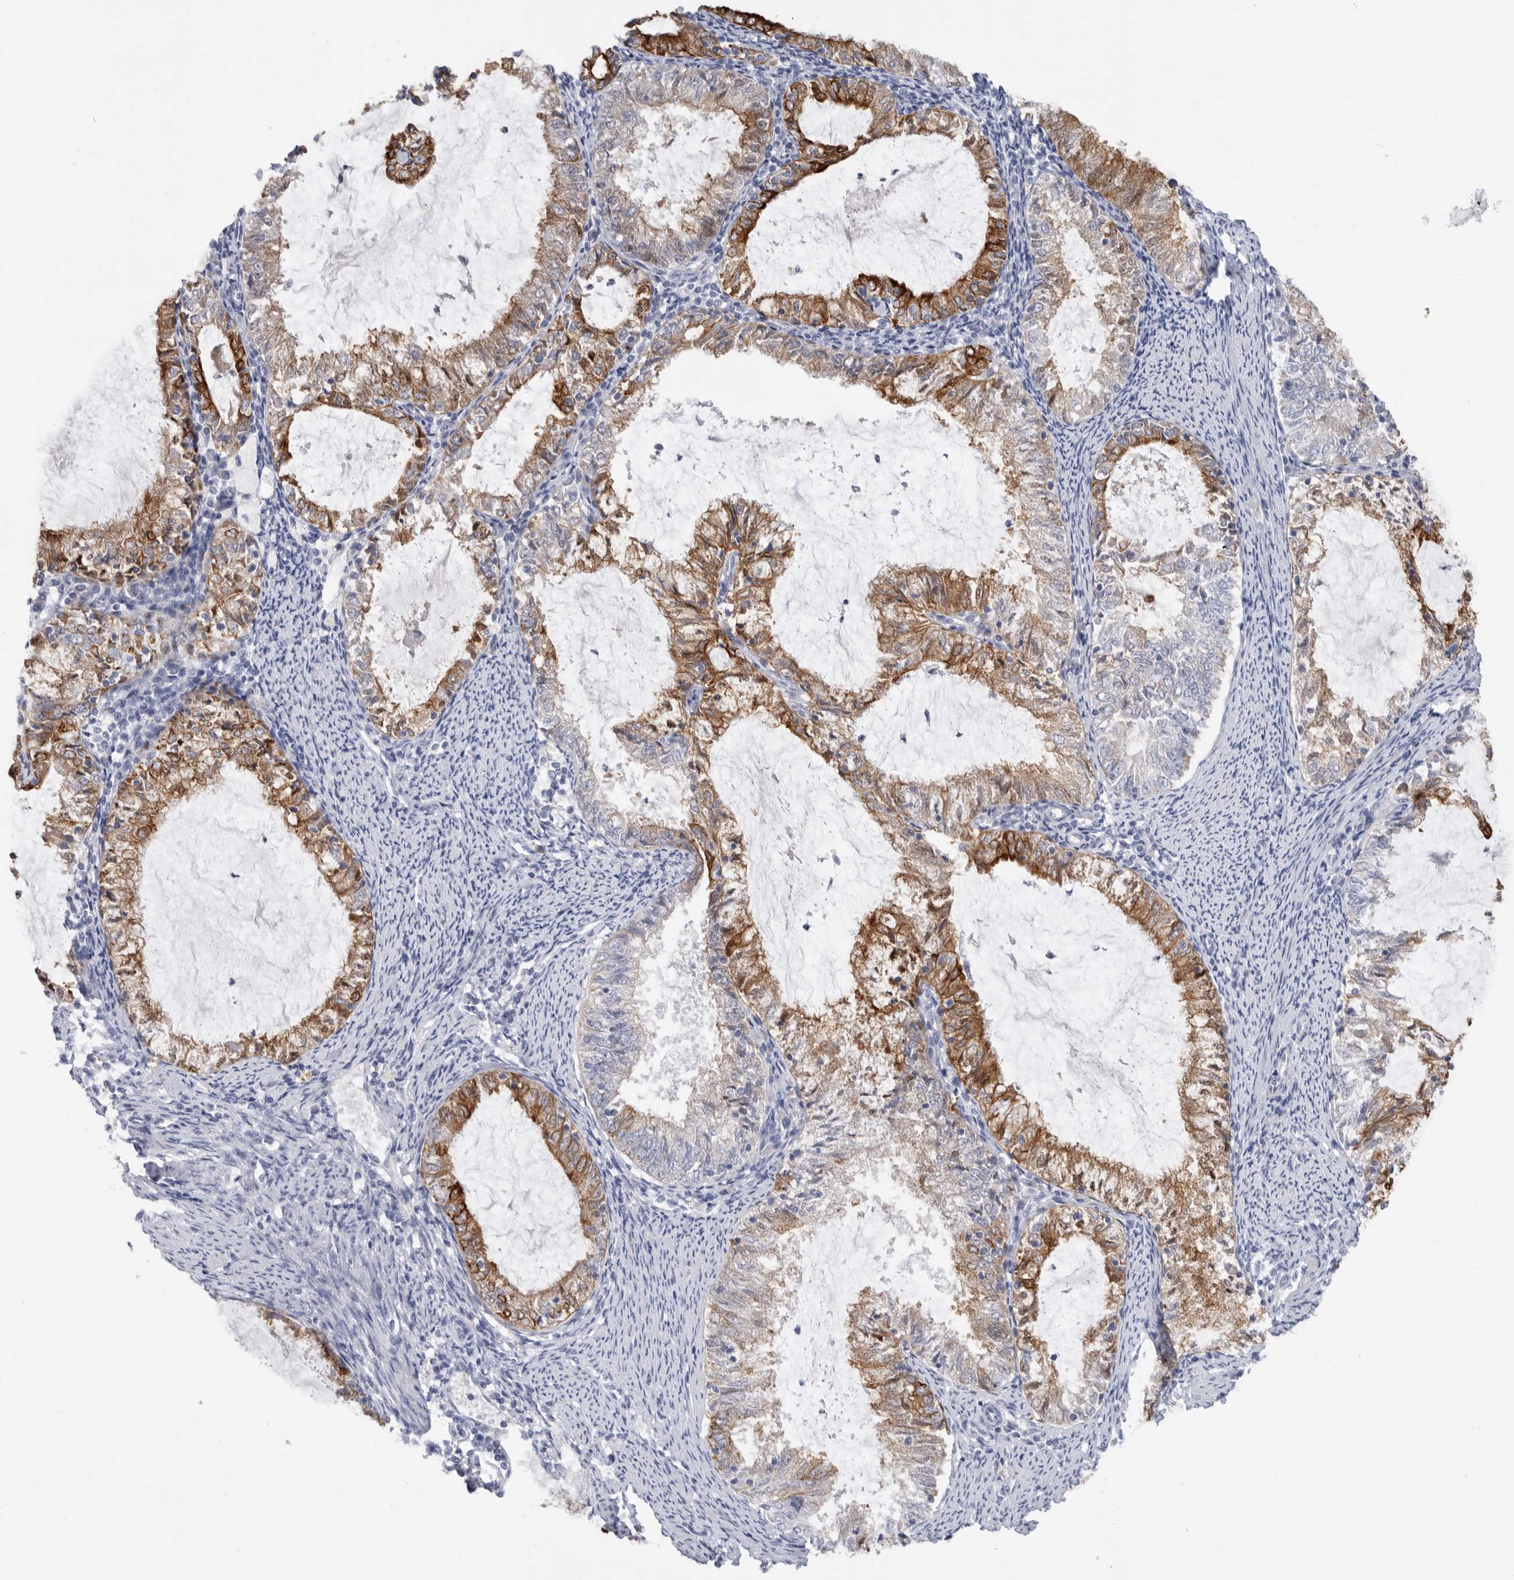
{"staining": {"intensity": "moderate", "quantity": ">75%", "location": "cytoplasmic/membranous"}, "tissue": "endometrial cancer", "cell_type": "Tumor cells", "image_type": "cancer", "snomed": [{"axis": "morphology", "description": "Adenocarcinoma, NOS"}, {"axis": "topography", "description": "Endometrium"}], "caption": "This photomicrograph displays immunohistochemistry (IHC) staining of adenocarcinoma (endometrial), with medium moderate cytoplasmic/membranous expression in about >75% of tumor cells.", "gene": "MTFR1L", "patient": {"sex": "female", "age": 57}}